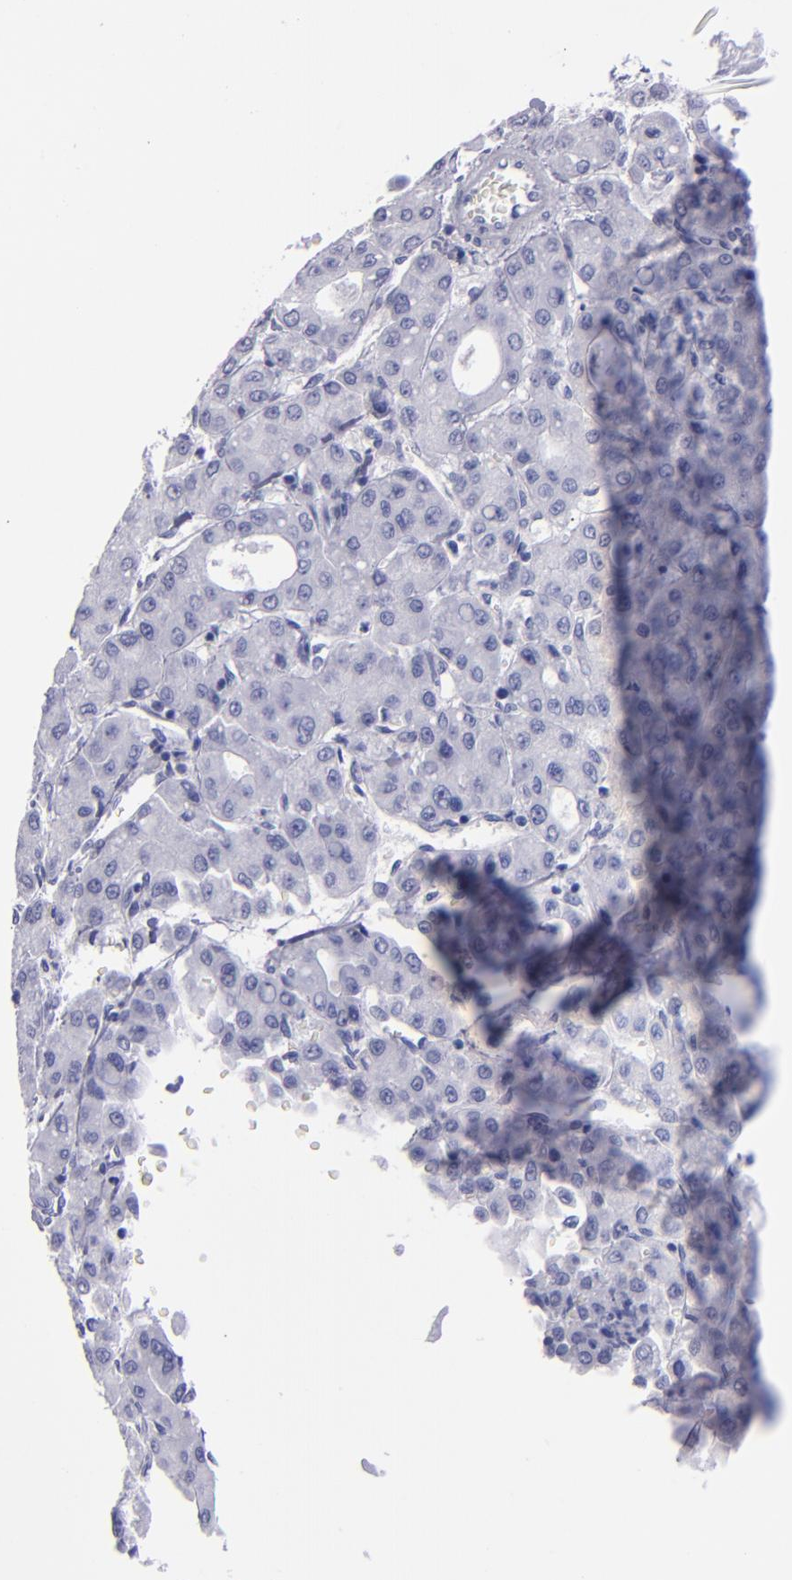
{"staining": {"intensity": "negative", "quantity": "none", "location": "none"}, "tissue": "liver cancer", "cell_type": "Tumor cells", "image_type": "cancer", "snomed": [{"axis": "morphology", "description": "Carcinoma, Hepatocellular, NOS"}, {"axis": "topography", "description": "Liver"}], "caption": "Tumor cells are negative for protein expression in human liver cancer (hepatocellular carcinoma). (Immunohistochemistry (ihc), brightfield microscopy, high magnification).", "gene": "CD38", "patient": {"sex": "male", "age": 69}}